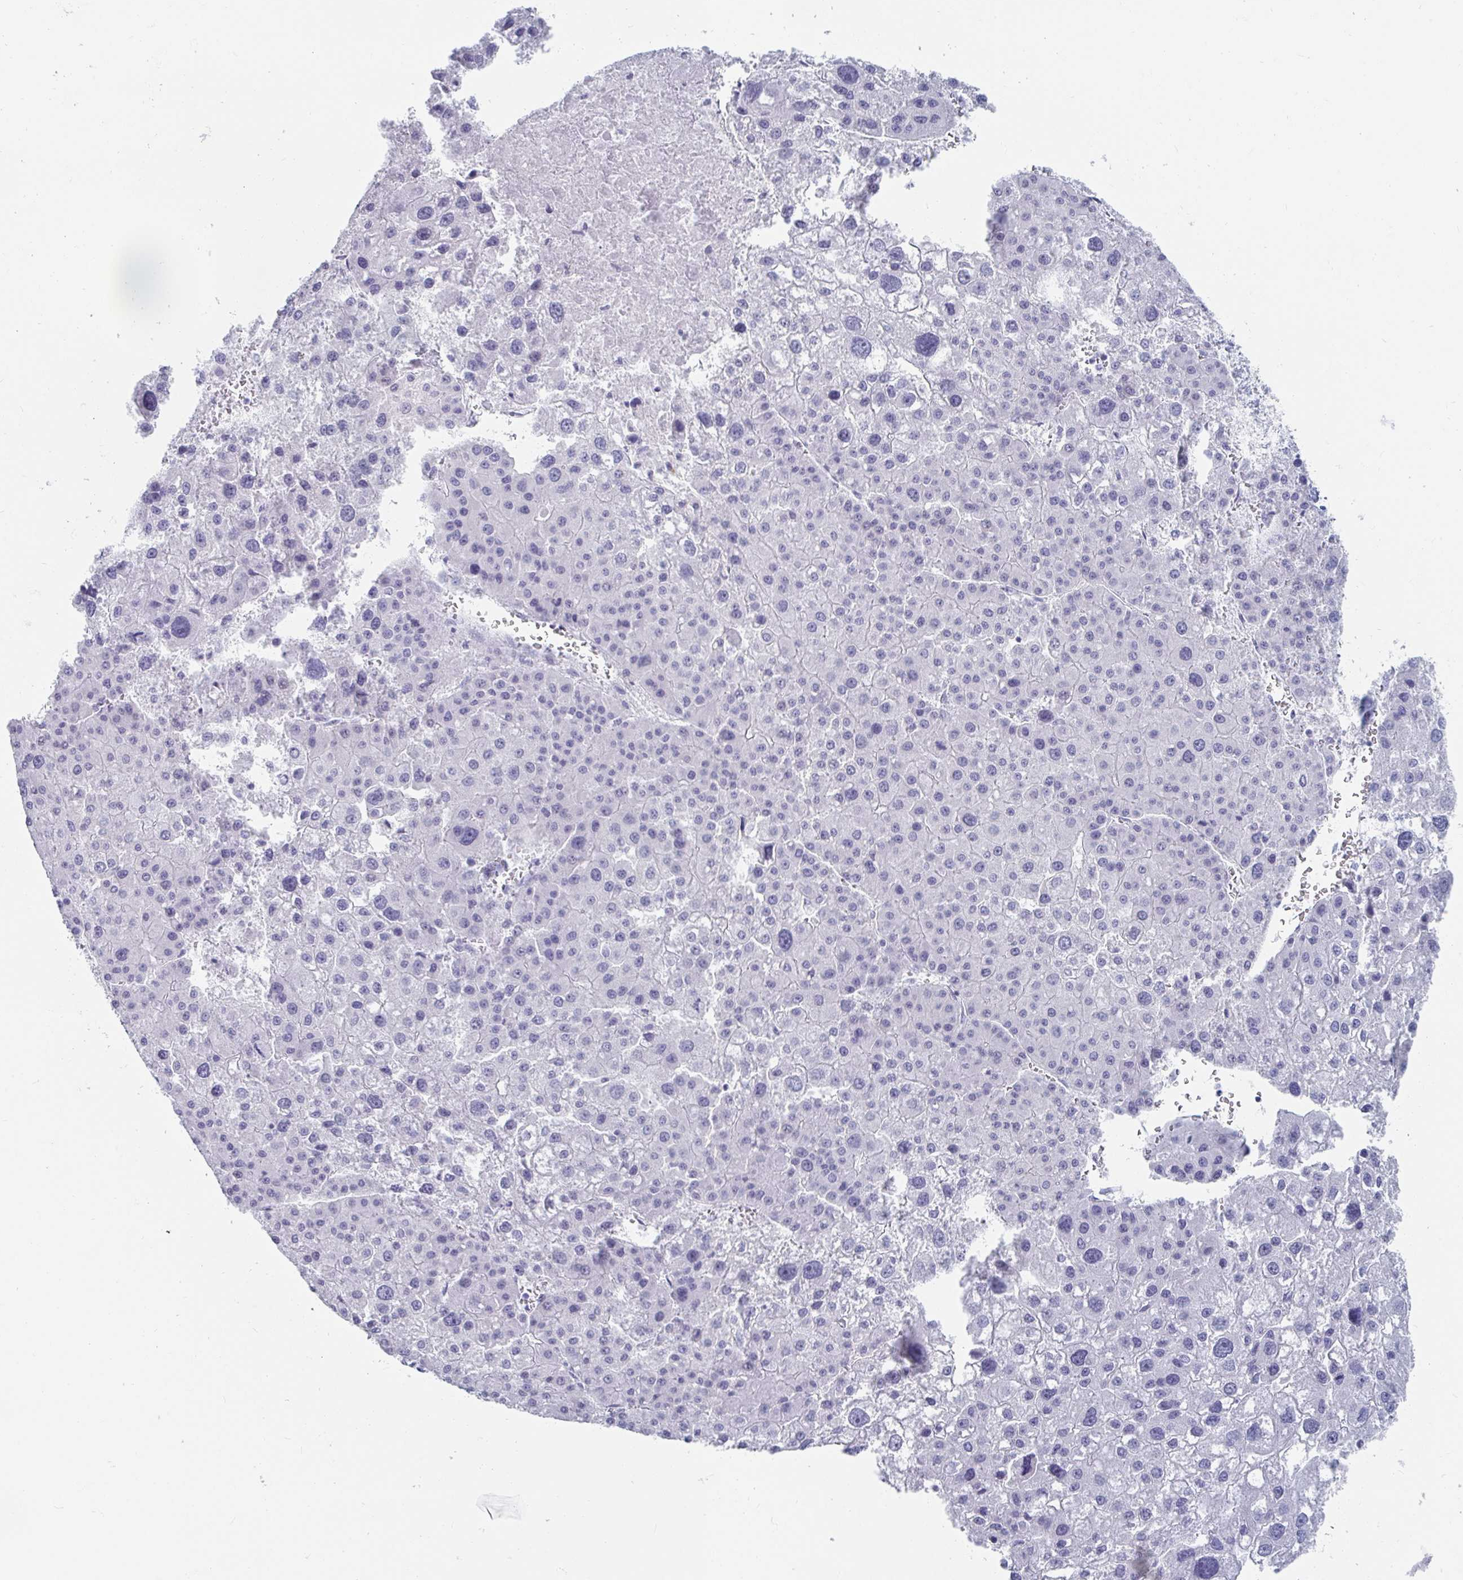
{"staining": {"intensity": "negative", "quantity": "none", "location": "none"}, "tissue": "liver cancer", "cell_type": "Tumor cells", "image_type": "cancer", "snomed": [{"axis": "morphology", "description": "Carcinoma, Hepatocellular, NOS"}, {"axis": "topography", "description": "Liver"}], "caption": "An immunohistochemistry histopathology image of liver cancer is shown. There is no staining in tumor cells of liver cancer. The staining is performed using DAB (3,3'-diaminobenzidine) brown chromogen with nuclei counter-stained in using hematoxylin.", "gene": "ZFP82", "patient": {"sex": "male", "age": 73}}